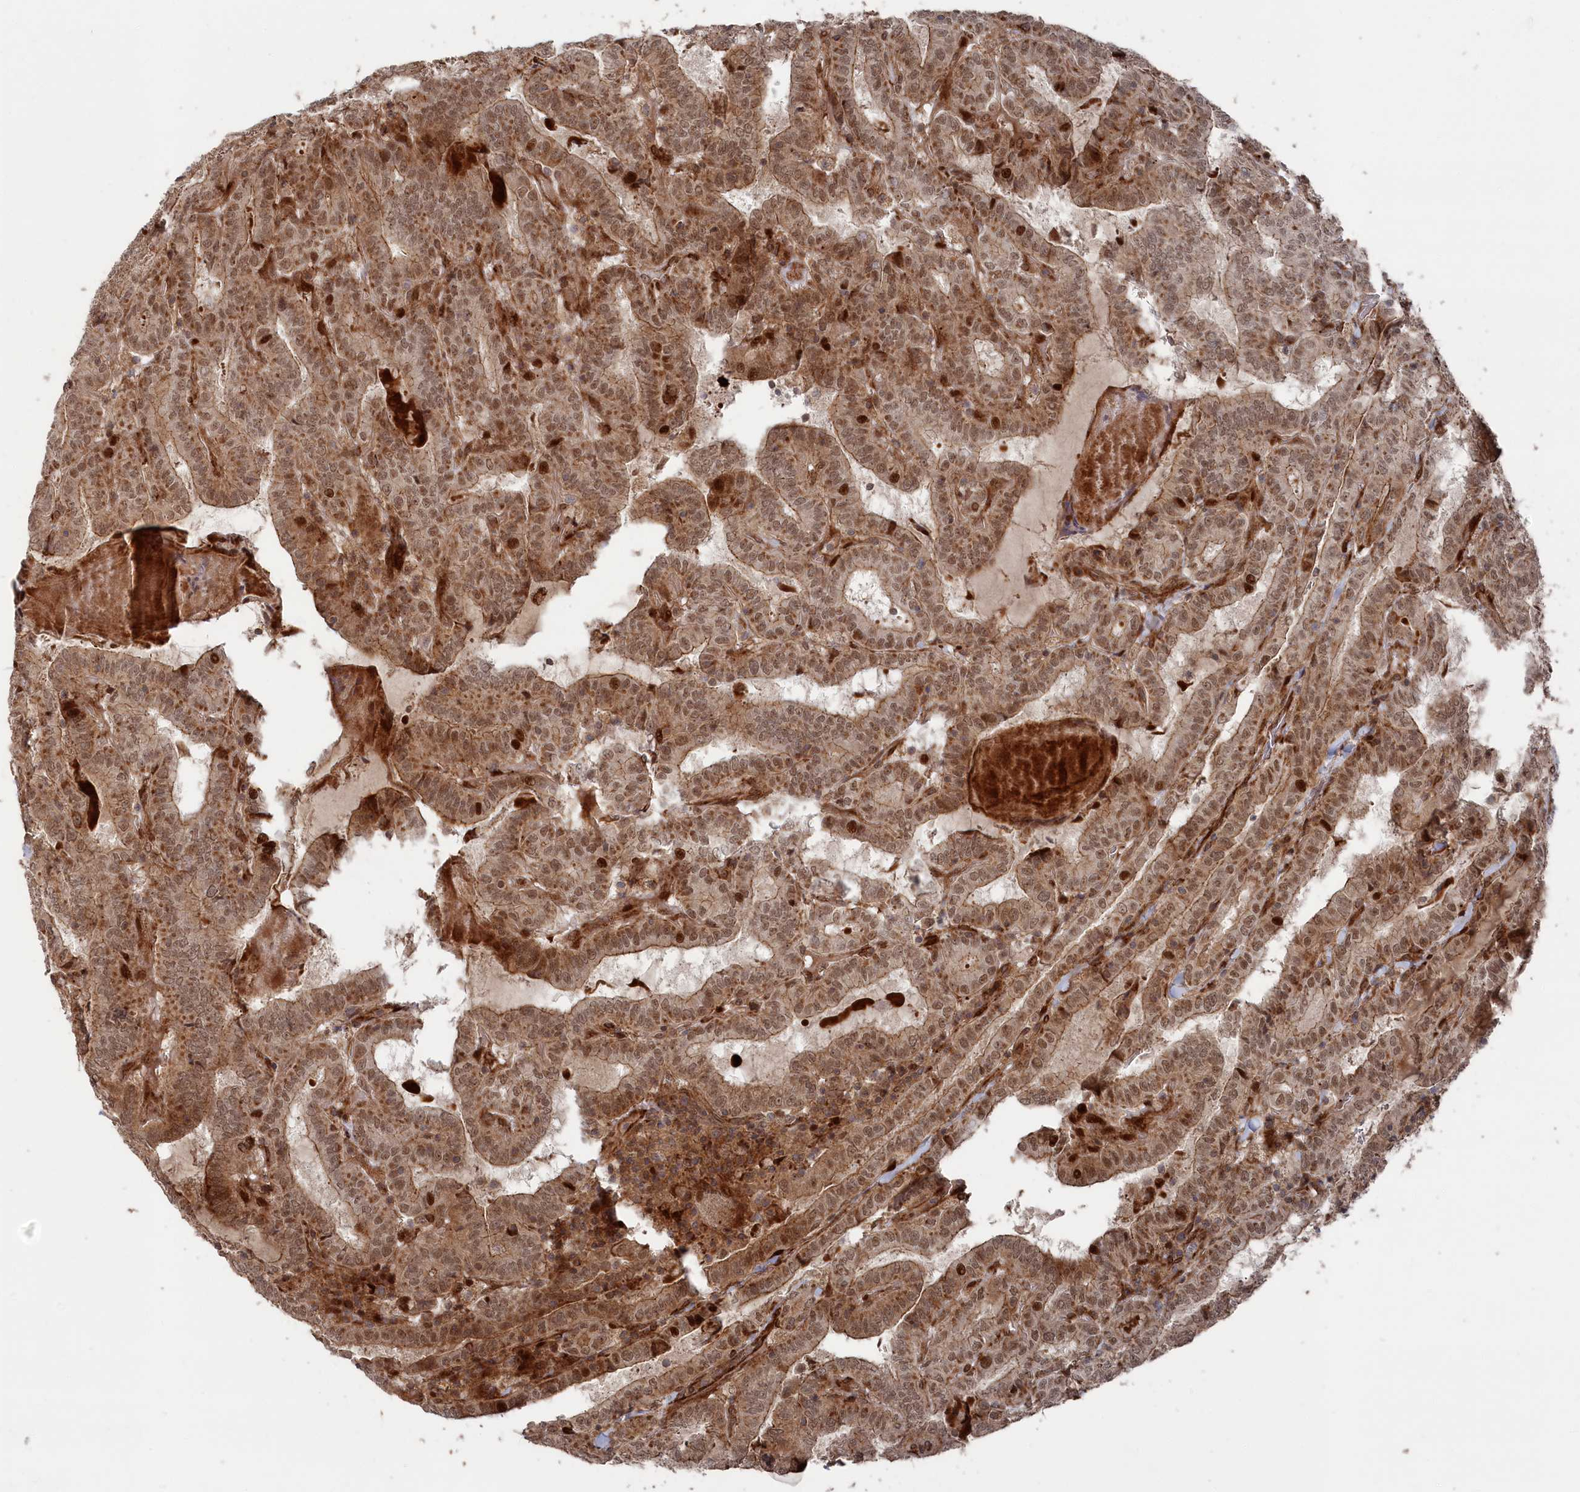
{"staining": {"intensity": "moderate", "quantity": ">75%", "location": "cytoplasmic/membranous,nuclear"}, "tissue": "thyroid cancer", "cell_type": "Tumor cells", "image_type": "cancer", "snomed": [{"axis": "morphology", "description": "Papillary adenocarcinoma, NOS"}, {"axis": "topography", "description": "Thyroid gland"}], "caption": "This histopathology image shows immunohistochemistry staining of human thyroid cancer, with medium moderate cytoplasmic/membranous and nuclear positivity in about >75% of tumor cells.", "gene": "POLR3A", "patient": {"sex": "female", "age": 72}}